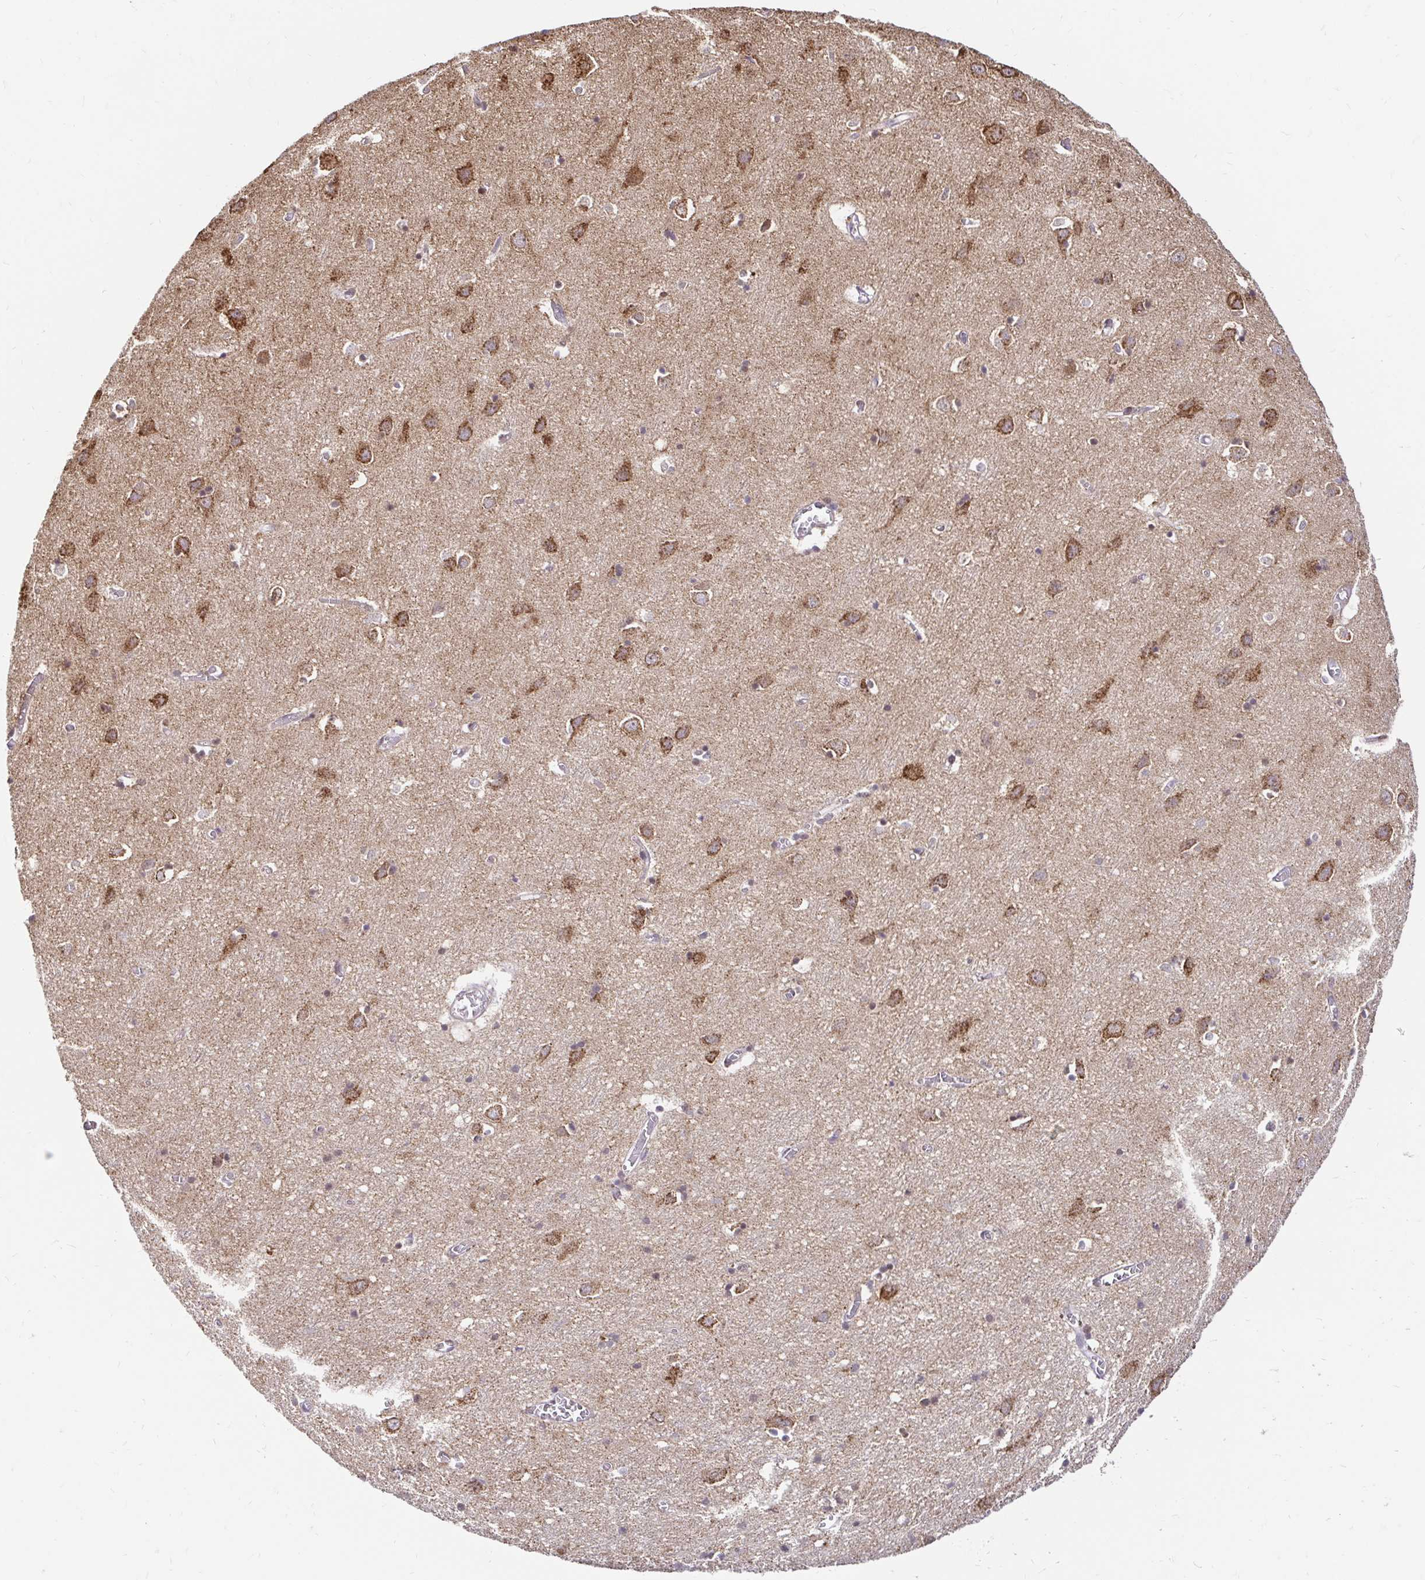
{"staining": {"intensity": "weak", "quantity": "25%-75%", "location": "cytoplasmic/membranous"}, "tissue": "cerebral cortex", "cell_type": "Endothelial cells", "image_type": "normal", "snomed": [{"axis": "morphology", "description": "Normal tissue, NOS"}, {"axis": "topography", "description": "Cerebral cortex"}], "caption": "This is a photomicrograph of immunohistochemistry (IHC) staining of normal cerebral cortex, which shows weak staining in the cytoplasmic/membranous of endothelial cells.", "gene": "TIMM50", "patient": {"sex": "male", "age": 70}}